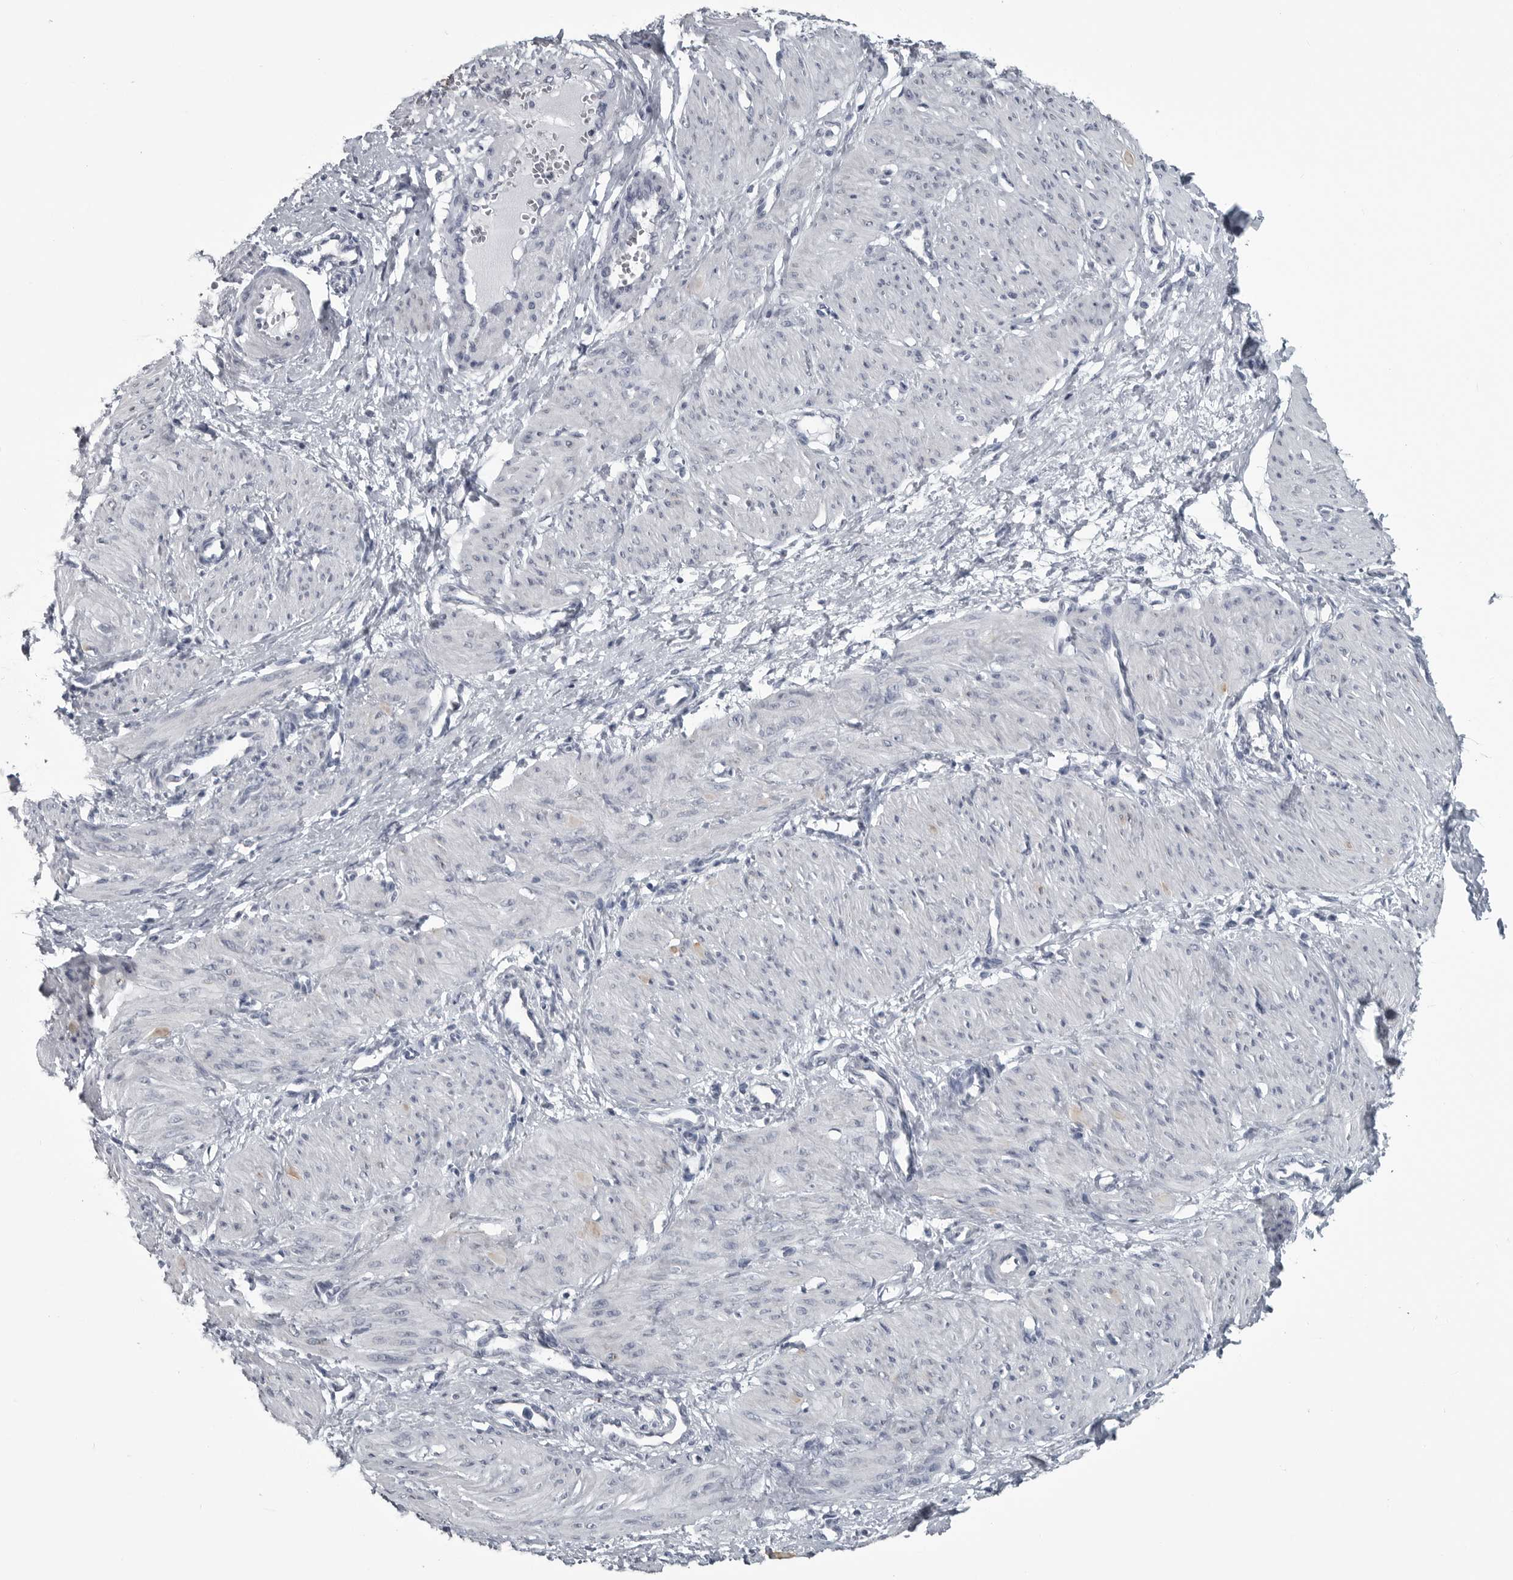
{"staining": {"intensity": "negative", "quantity": "none", "location": "none"}, "tissue": "smooth muscle", "cell_type": "Smooth muscle cells", "image_type": "normal", "snomed": [{"axis": "morphology", "description": "Normal tissue, NOS"}, {"axis": "topography", "description": "Endometrium"}], "caption": "High power microscopy histopathology image of an immunohistochemistry histopathology image of unremarkable smooth muscle, revealing no significant expression in smooth muscle cells. Brightfield microscopy of immunohistochemistry (IHC) stained with DAB (brown) and hematoxylin (blue), captured at high magnification.", "gene": "MYOC", "patient": {"sex": "female", "age": 33}}